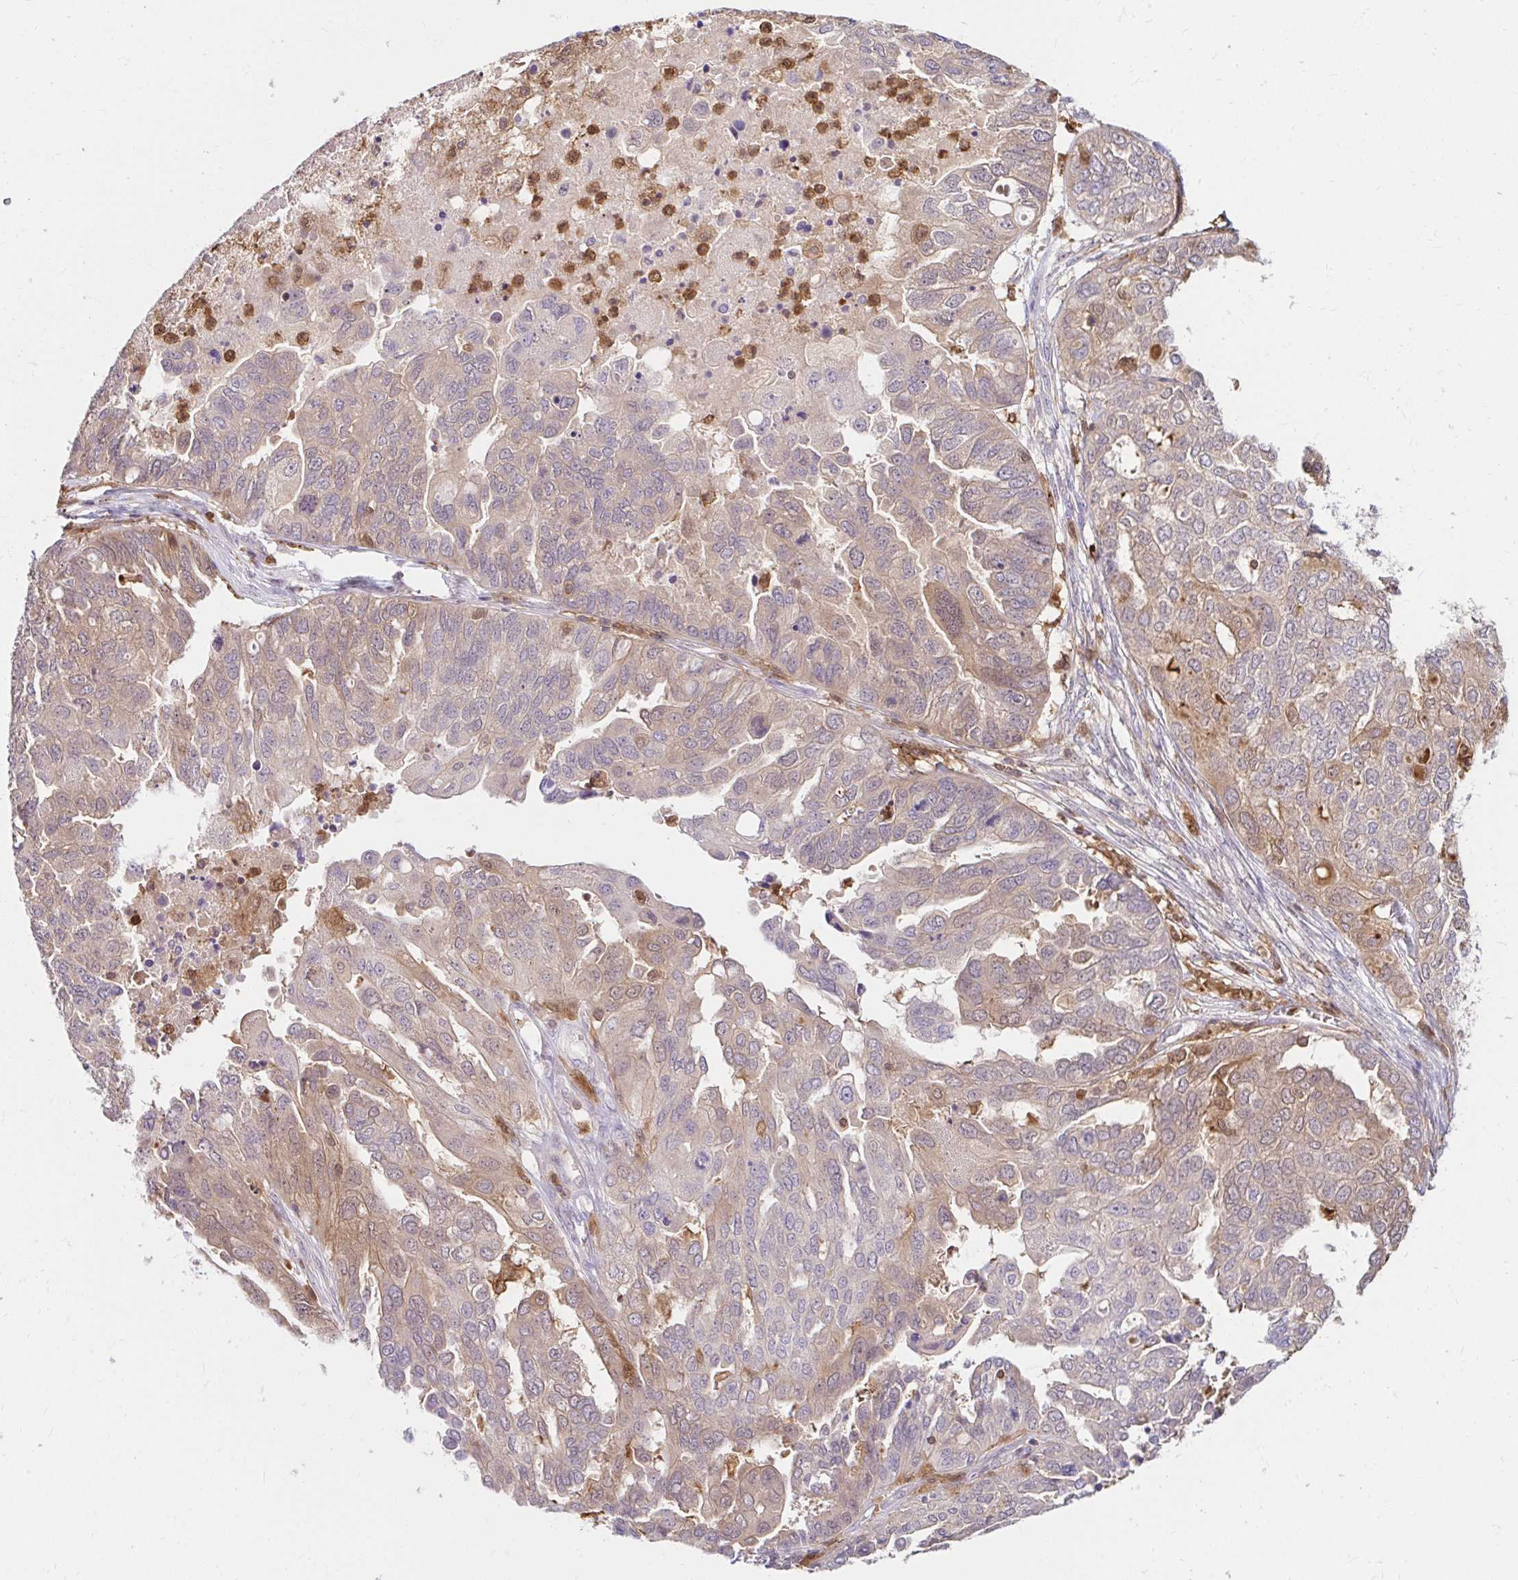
{"staining": {"intensity": "weak", "quantity": "<25%", "location": "cytoplasmic/membranous"}, "tissue": "ovarian cancer", "cell_type": "Tumor cells", "image_type": "cancer", "snomed": [{"axis": "morphology", "description": "Cystadenocarcinoma, serous, NOS"}, {"axis": "topography", "description": "Ovary"}], "caption": "Immunohistochemistry (IHC) of human ovarian cancer displays no staining in tumor cells.", "gene": "PYCARD", "patient": {"sex": "female", "age": 53}}